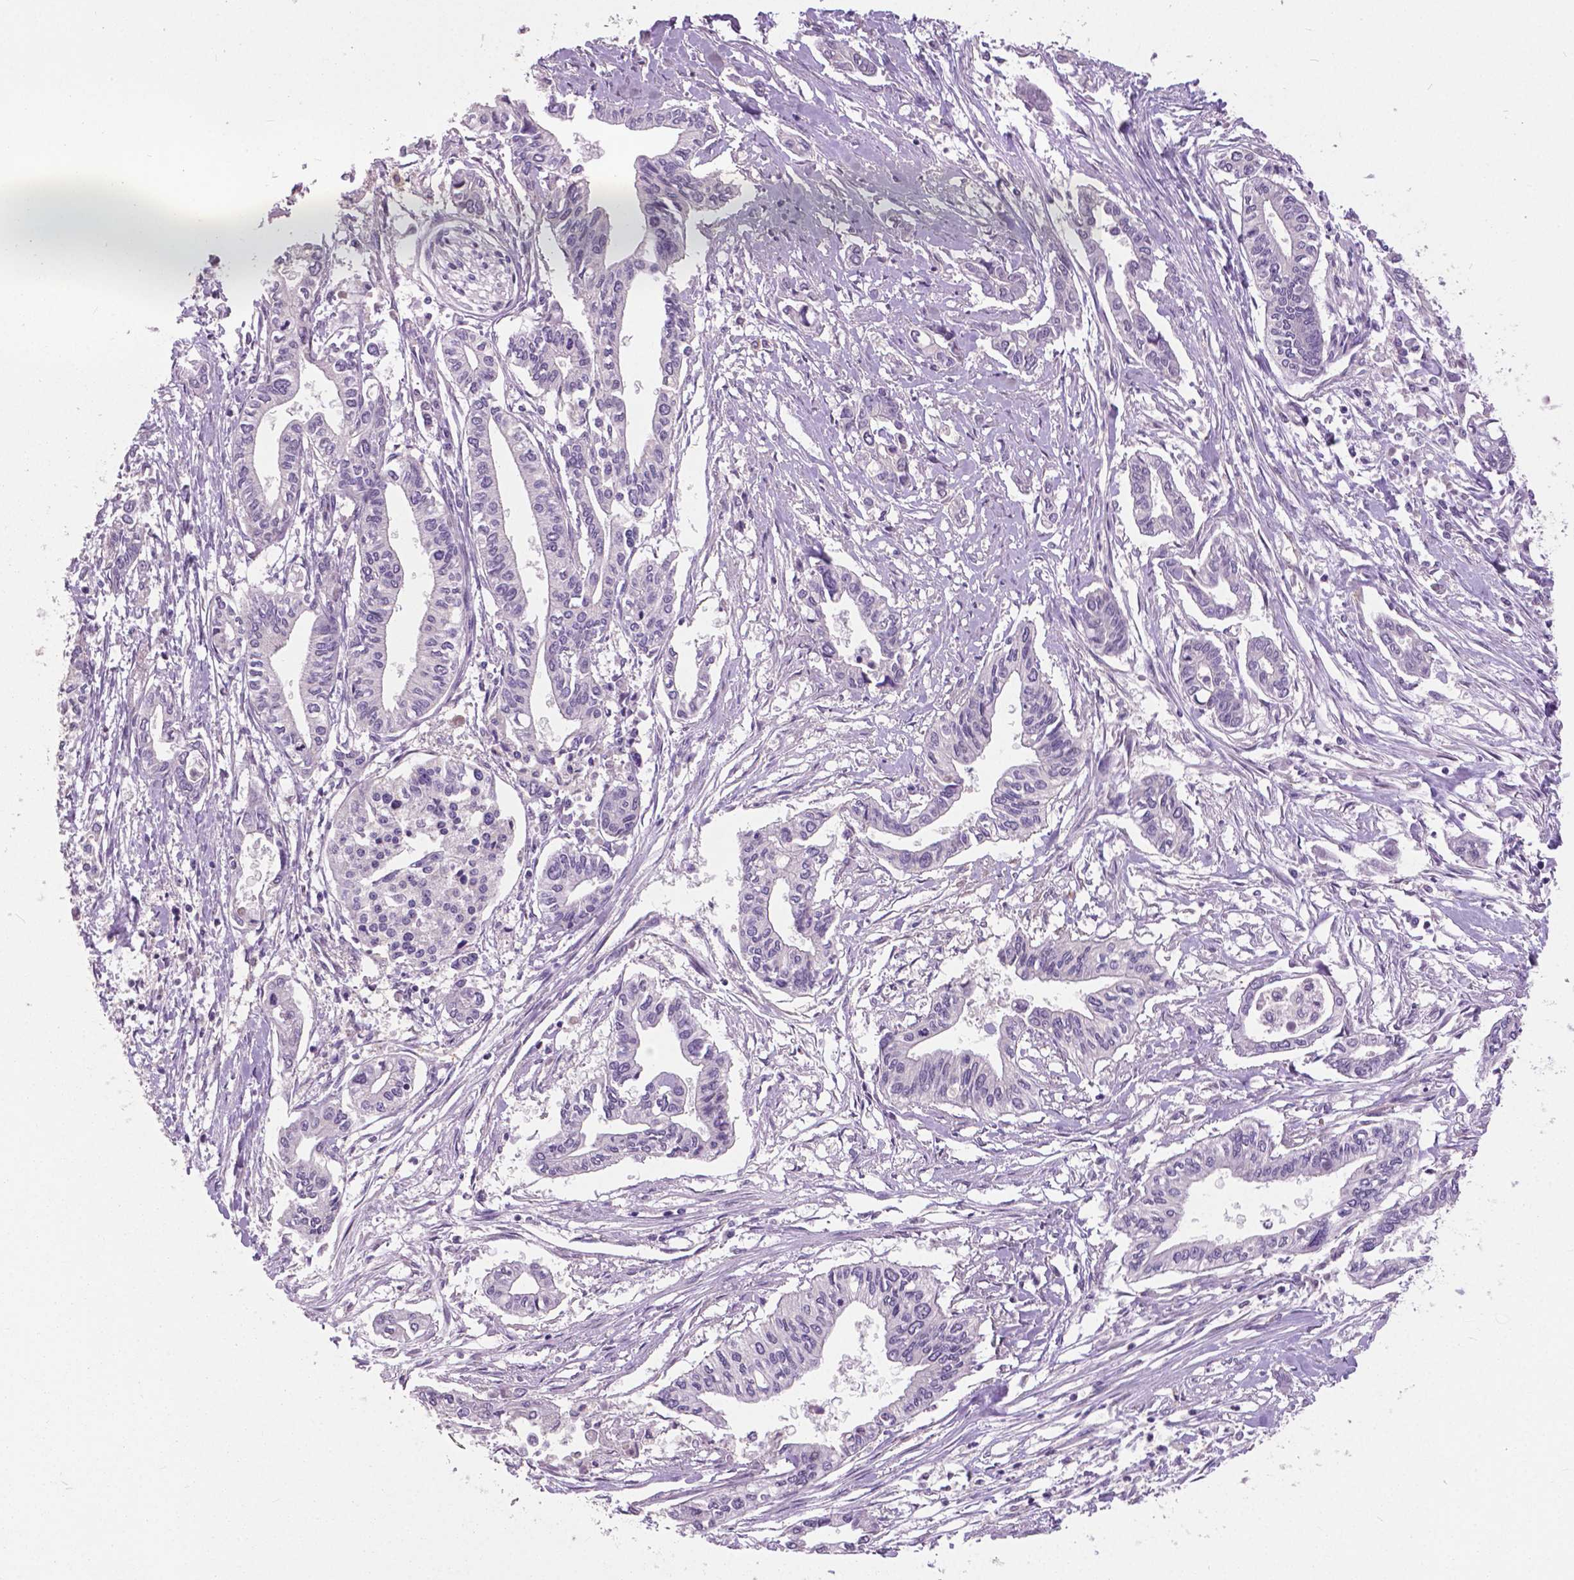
{"staining": {"intensity": "negative", "quantity": "none", "location": "none"}, "tissue": "pancreatic cancer", "cell_type": "Tumor cells", "image_type": "cancer", "snomed": [{"axis": "morphology", "description": "Adenocarcinoma, NOS"}, {"axis": "topography", "description": "Pancreas"}], "caption": "An image of human adenocarcinoma (pancreatic) is negative for staining in tumor cells.", "gene": "FOXA1", "patient": {"sex": "male", "age": 60}}